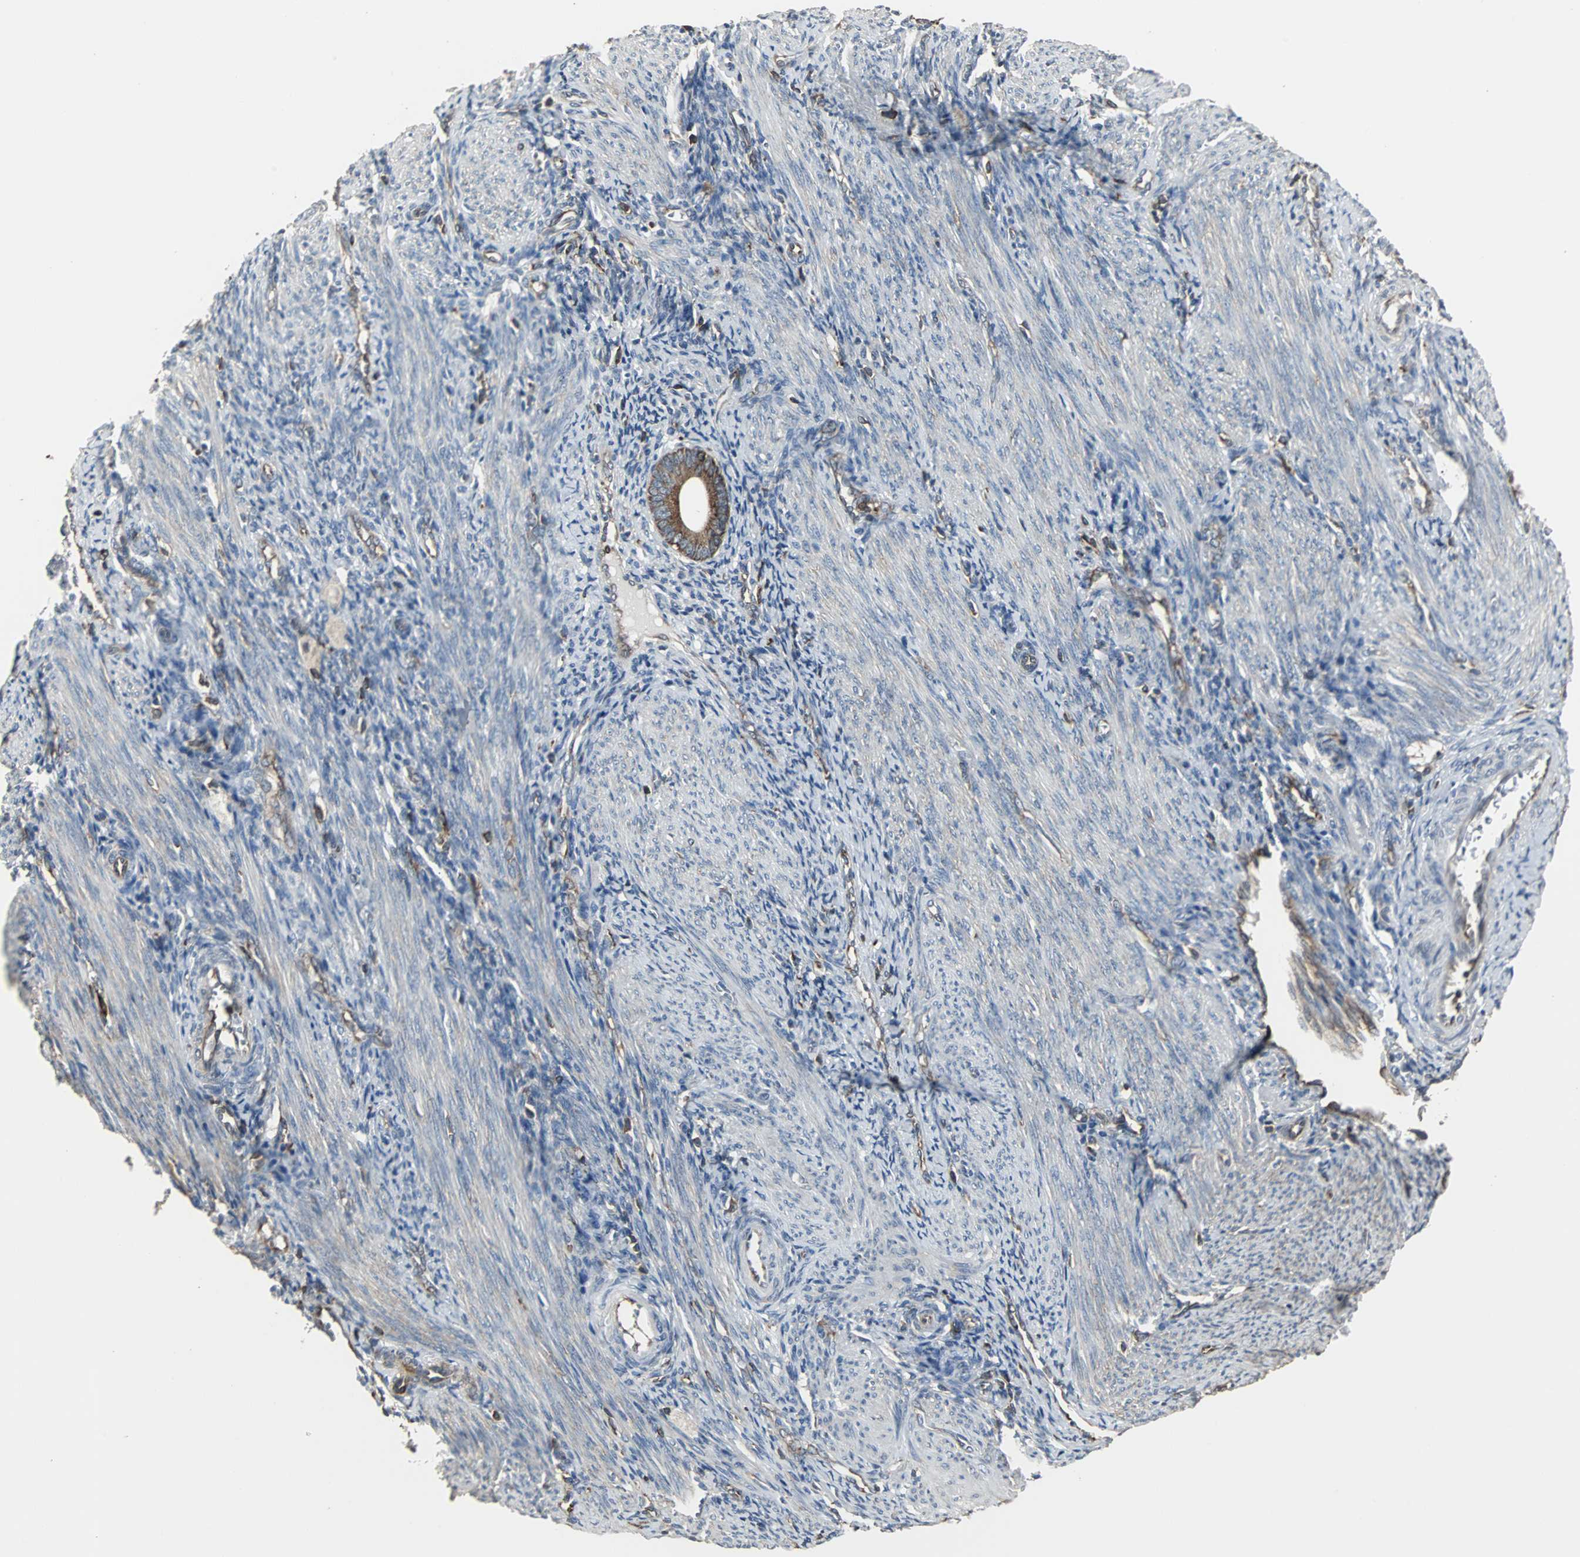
{"staining": {"intensity": "negative", "quantity": "none", "location": "none"}, "tissue": "endometrium", "cell_type": "Cells in endometrial stroma", "image_type": "normal", "snomed": [{"axis": "morphology", "description": "Normal tissue, NOS"}, {"axis": "topography", "description": "Uterus"}, {"axis": "topography", "description": "Endometrium"}], "caption": "Endometrium was stained to show a protein in brown. There is no significant staining in cells in endometrial stroma. Nuclei are stained in blue.", "gene": "LRRFIP1", "patient": {"sex": "female", "age": 33}}